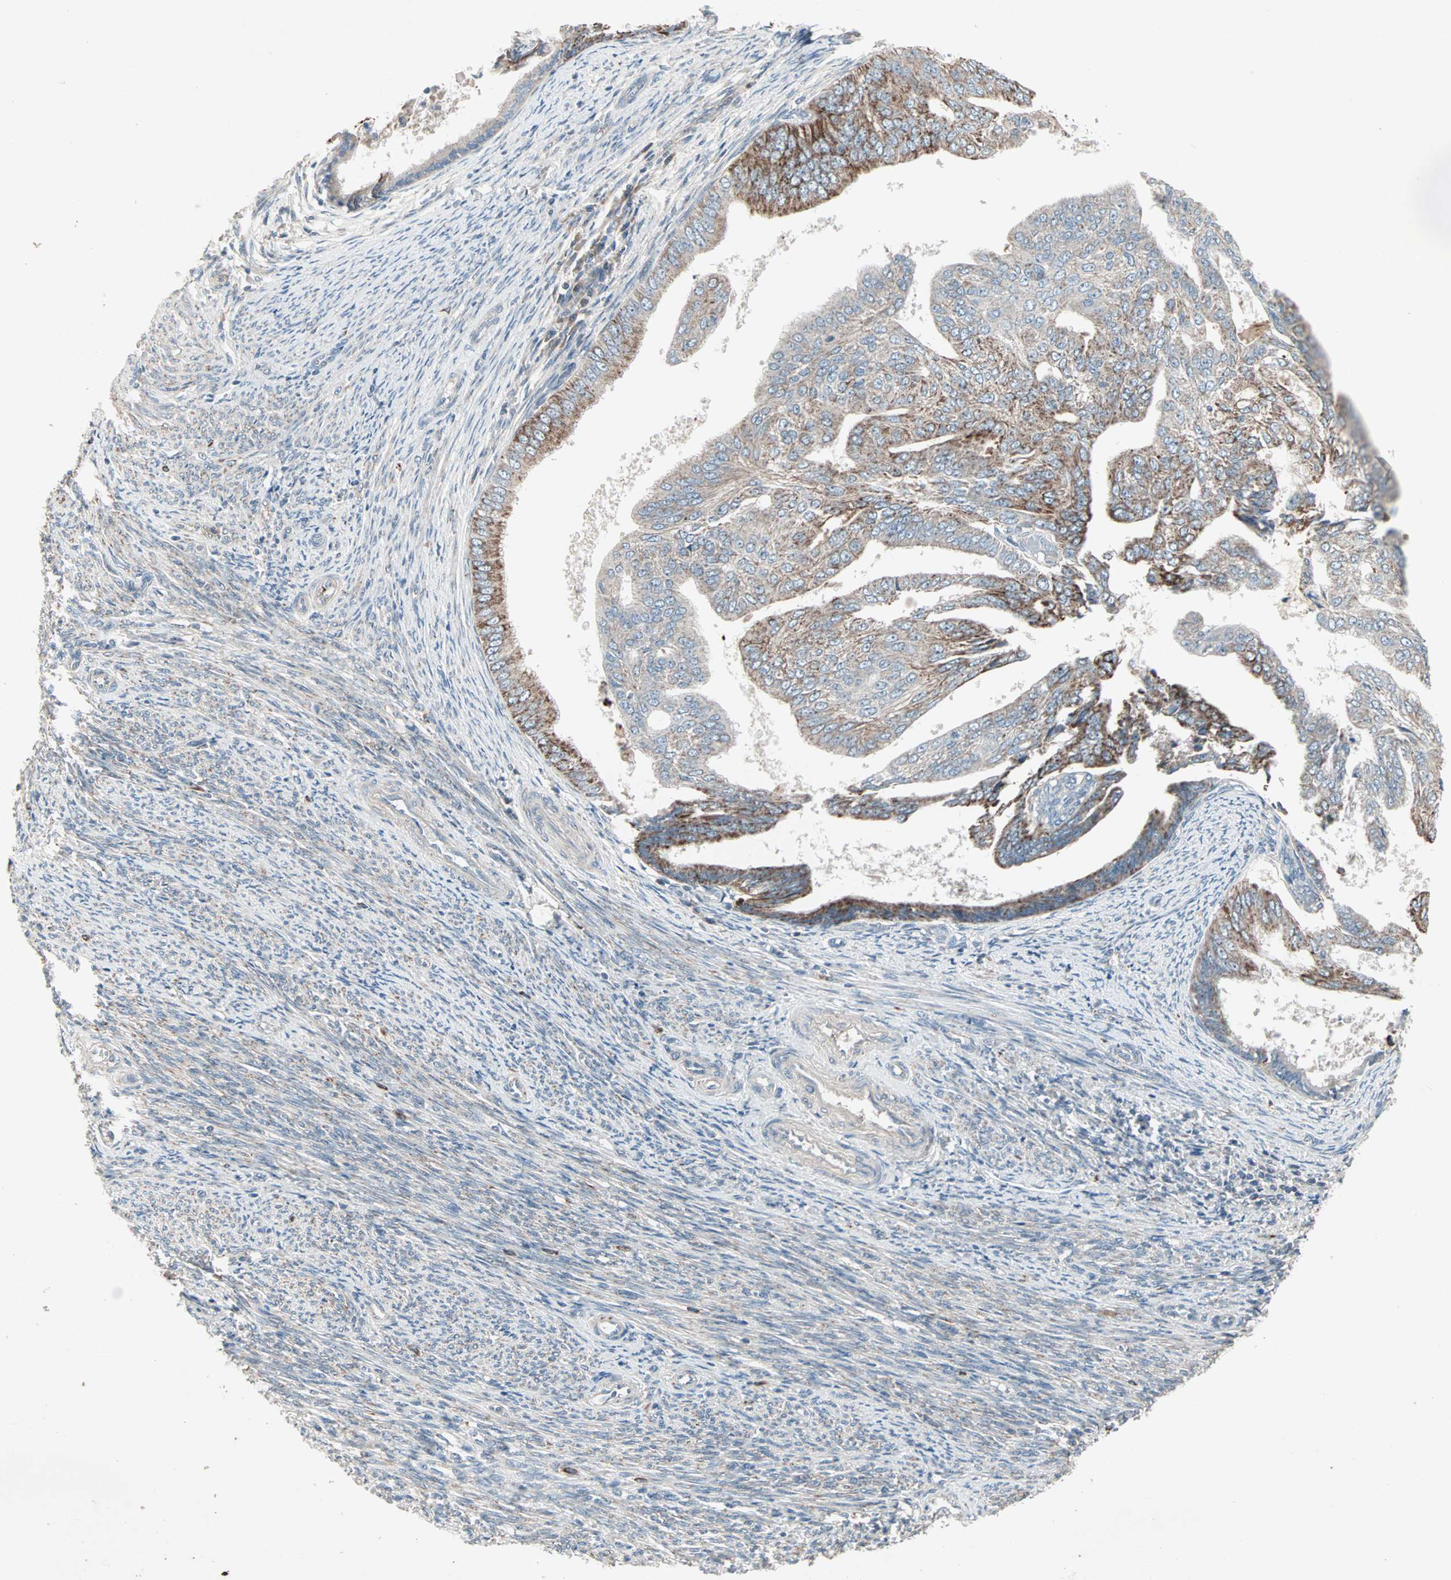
{"staining": {"intensity": "moderate", "quantity": ">75%", "location": "cytoplasmic/membranous"}, "tissue": "endometrial cancer", "cell_type": "Tumor cells", "image_type": "cancer", "snomed": [{"axis": "morphology", "description": "Adenocarcinoma, NOS"}, {"axis": "topography", "description": "Endometrium"}], "caption": "About >75% of tumor cells in endometrial cancer (adenocarcinoma) exhibit moderate cytoplasmic/membranous protein expression as visualized by brown immunohistochemical staining.", "gene": "JMJD7-PLA2G4B", "patient": {"sex": "female", "age": 58}}